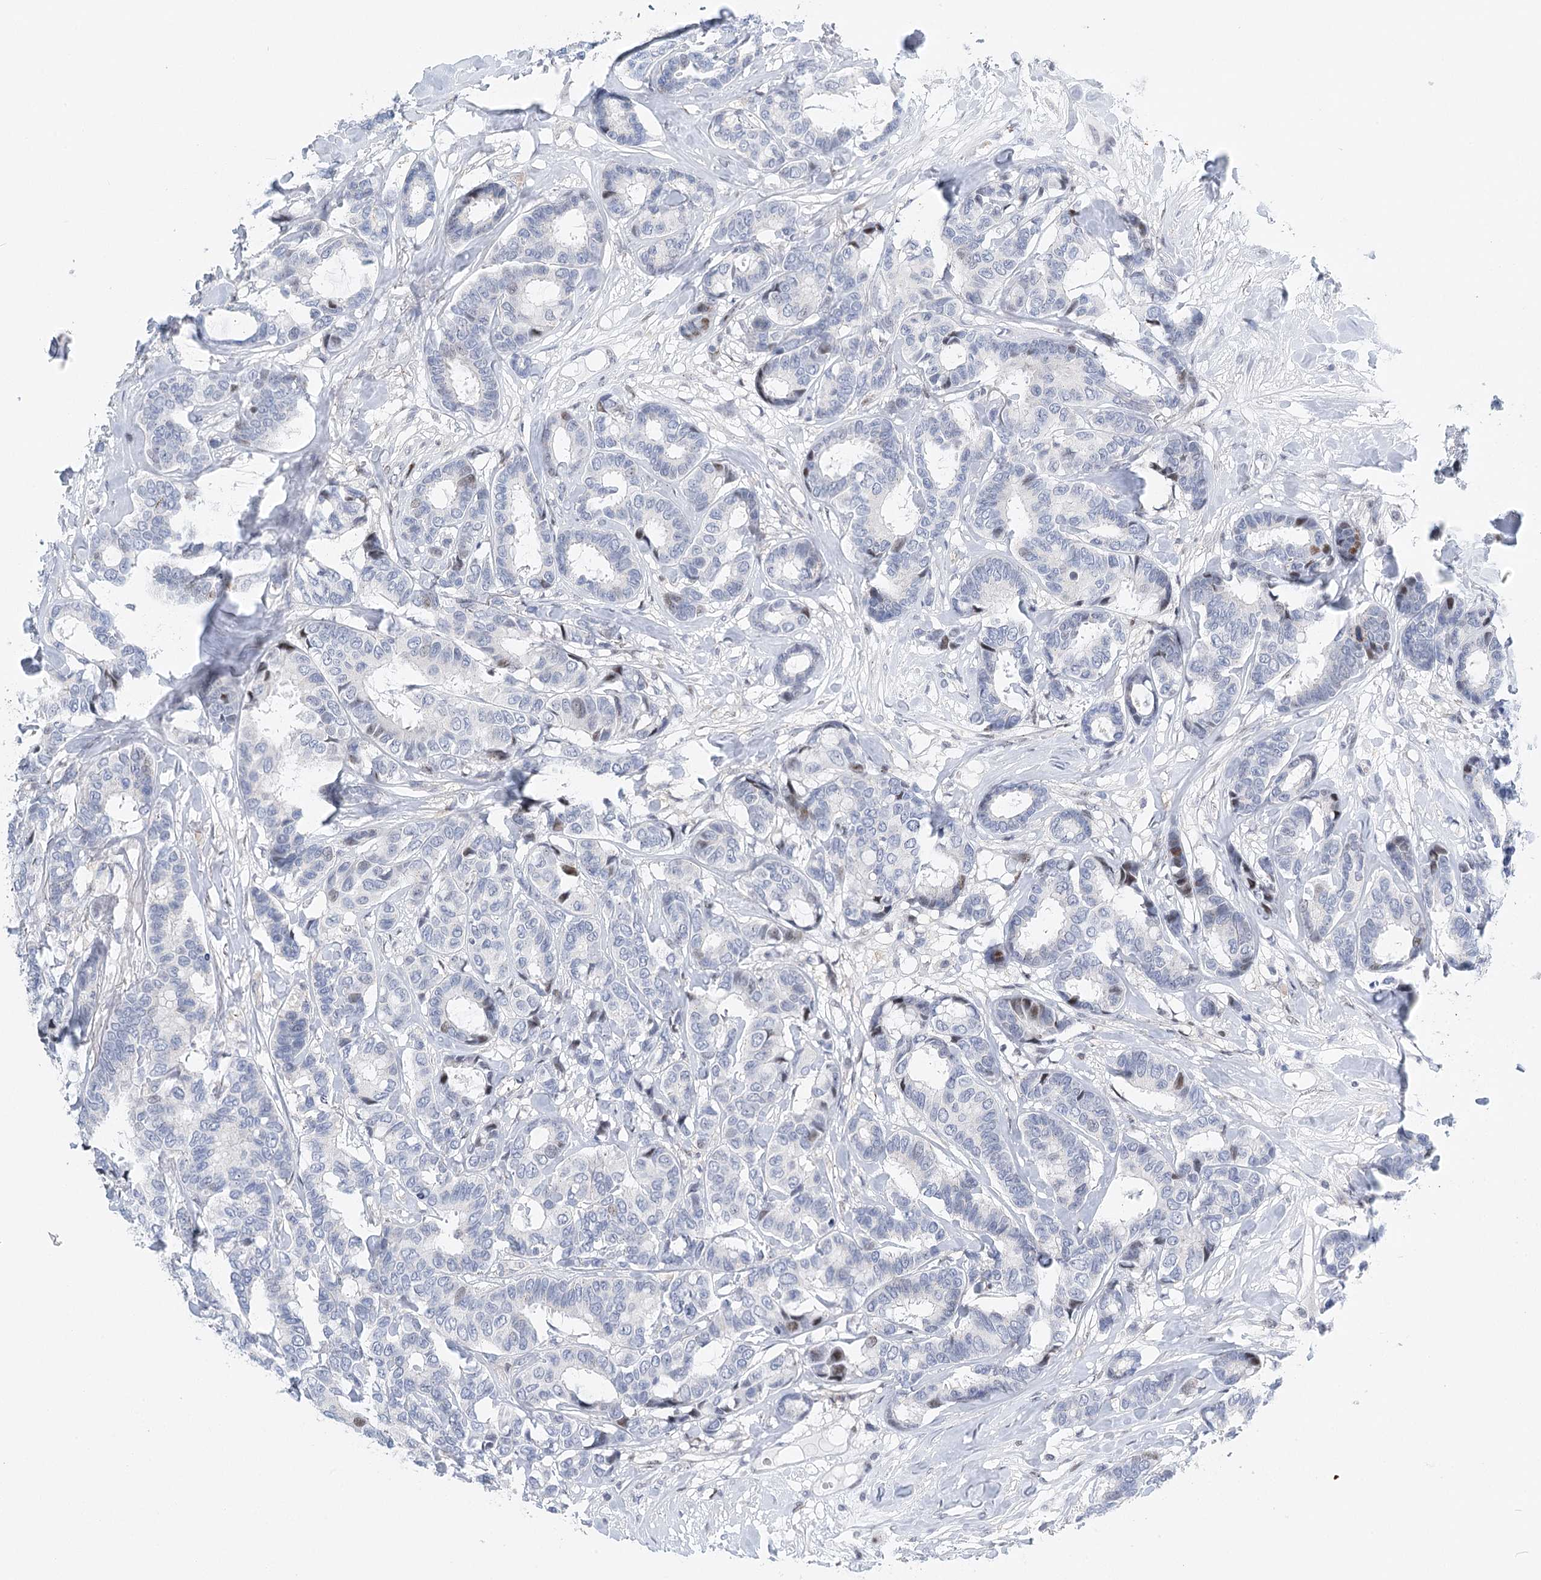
{"staining": {"intensity": "negative", "quantity": "none", "location": "none"}, "tissue": "breast cancer", "cell_type": "Tumor cells", "image_type": "cancer", "snomed": [{"axis": "morphology", "description": "Duct carcinoma"}, {"axis": "topography", "description": "Breast"}], "caption": "High power microscopy image of an immunohistochemistry (IHC) photomicrograph of breast cancer, revealing no significant staining in tumor cells.", "gene": "CAMTA1", "patient": {"sex": "female", "age": 87}}